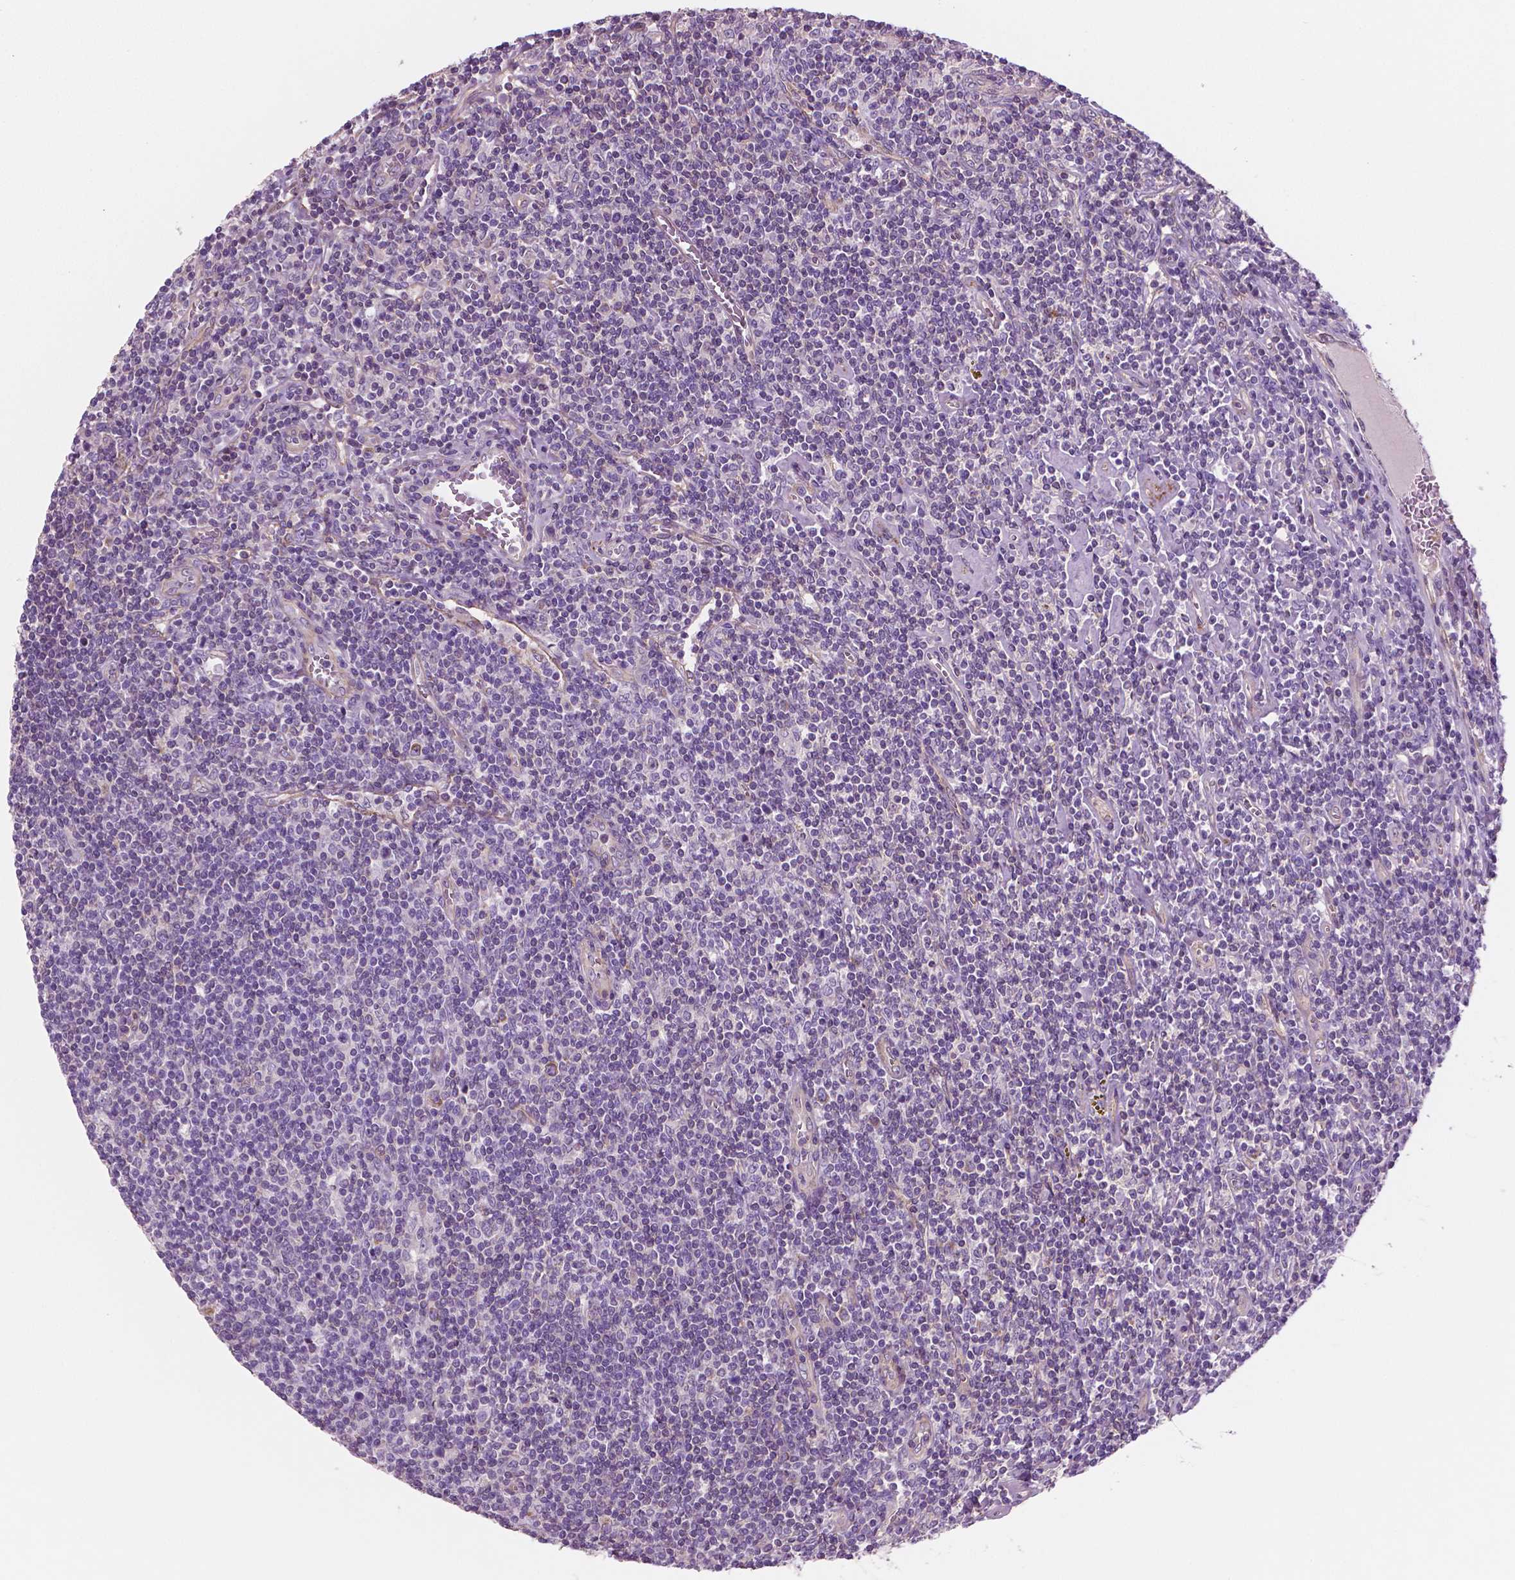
{"staining": {"intensity": "negative", "quantity": "none", "location": "none"}, "tissue": "lymphoma", "cell_type": "Tumor cells", "image_type": "cancer", "snomed": [{"axis": "morphology", "description": "Hodgkin's disease, NOS"}, {"axis": "topography", "description": "Lymph node"}], "caption": "Immunohistochemistry micrograph of Hodgkin's disease stained for a protein (brown), which reveals no positivity in tumor cells.", "gene": "PTX3", "patient": {"sex": "male", "age": 40}}